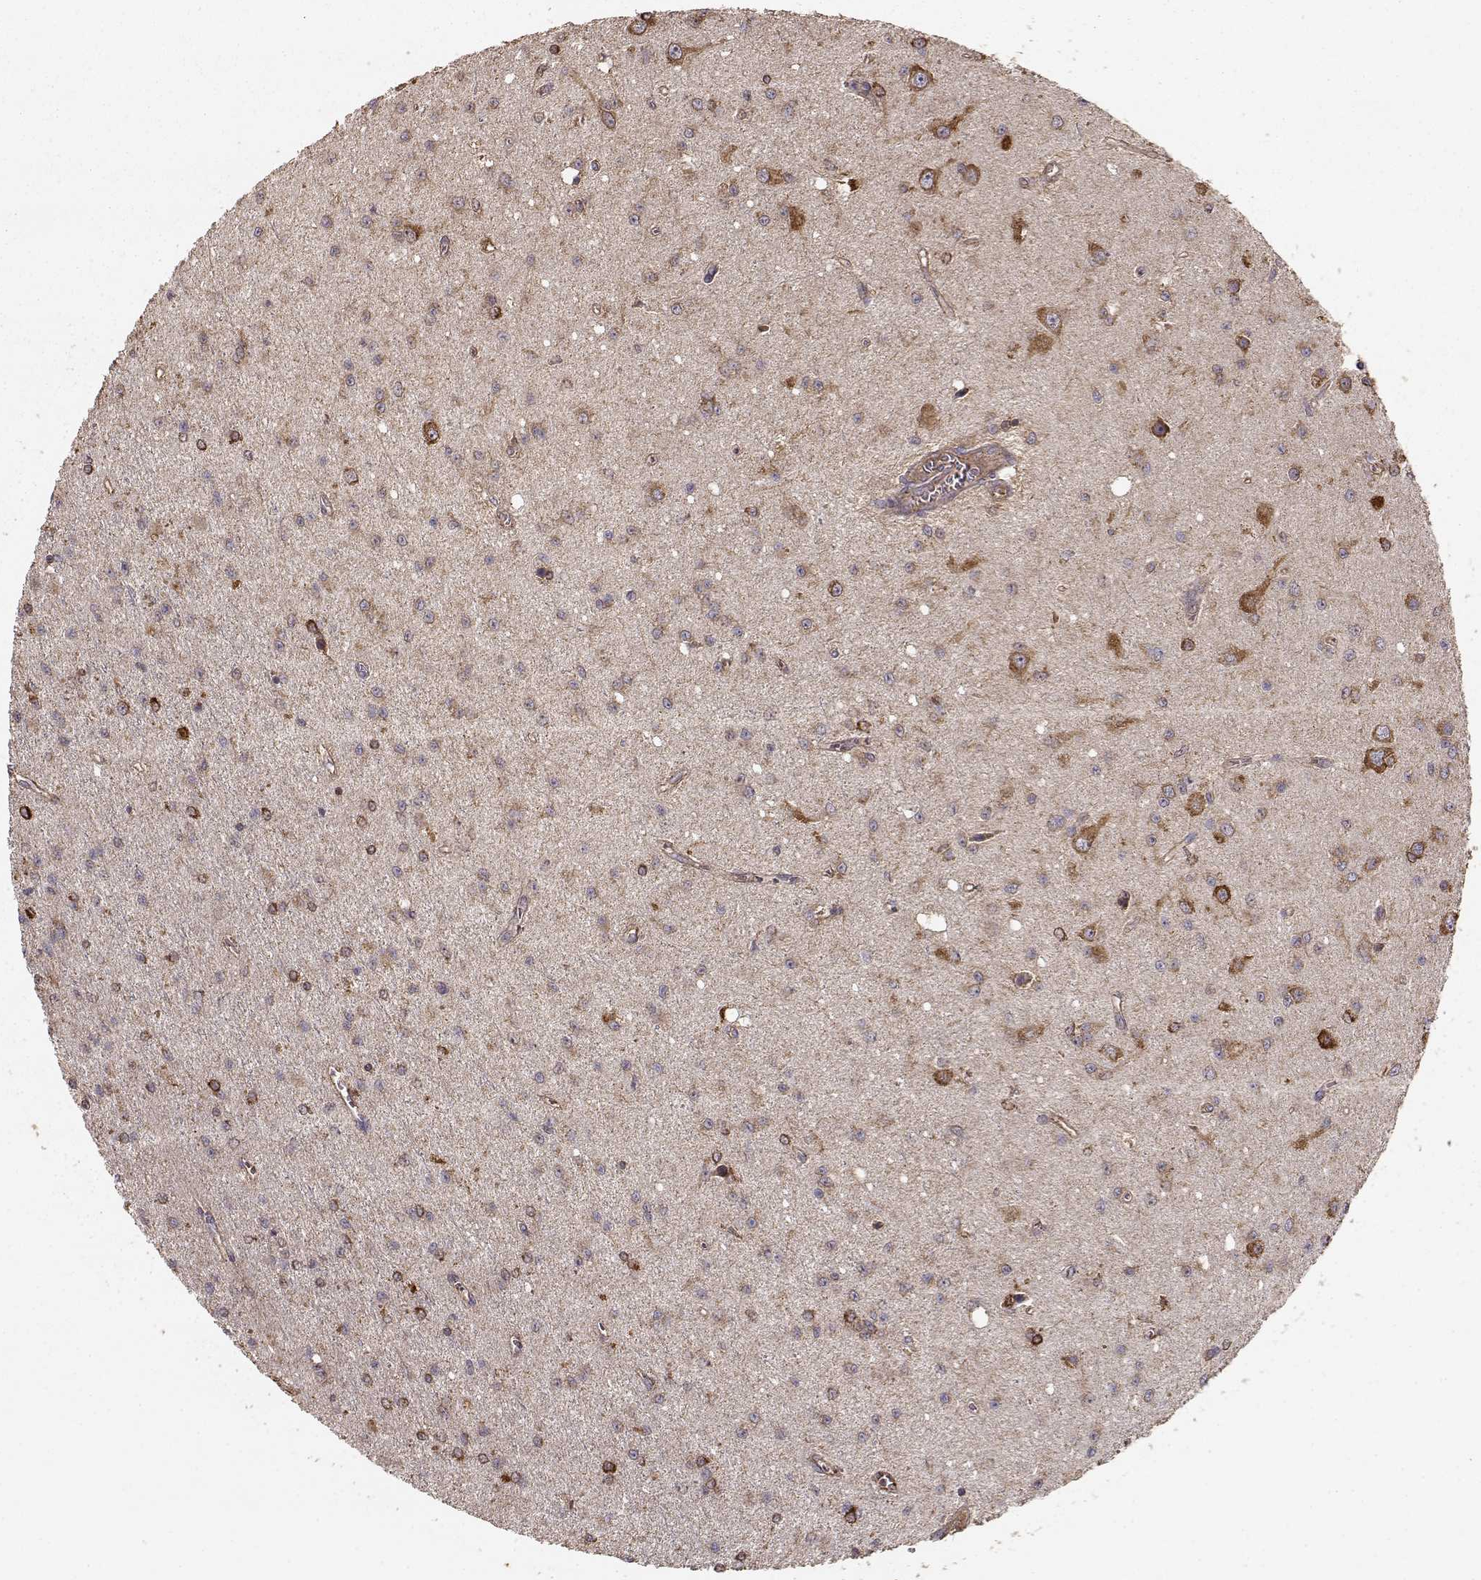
{"staining": {"intensity": "moderate", "quantity": ">75%", "location": "cytoplasmic/membranous"}, "tissue": "glioma", "cell_type": "Tumor cells", "image_type": "cancer", "snomed": [{"axis": "morphology", "description": "Glioma, malignant, Low grade"}, {"axis": "topography", "description": "Brain"}], "caption": "Immunohistochemical staining of human glioma shows moderate cytoplasmic/membranous protein positivity in about >75% of tumor cells. (DAB = brown stain, brightfield microscopy at high magnification).", "gene": "TARS3", "patient": {"sex": "female", "age": 45}}